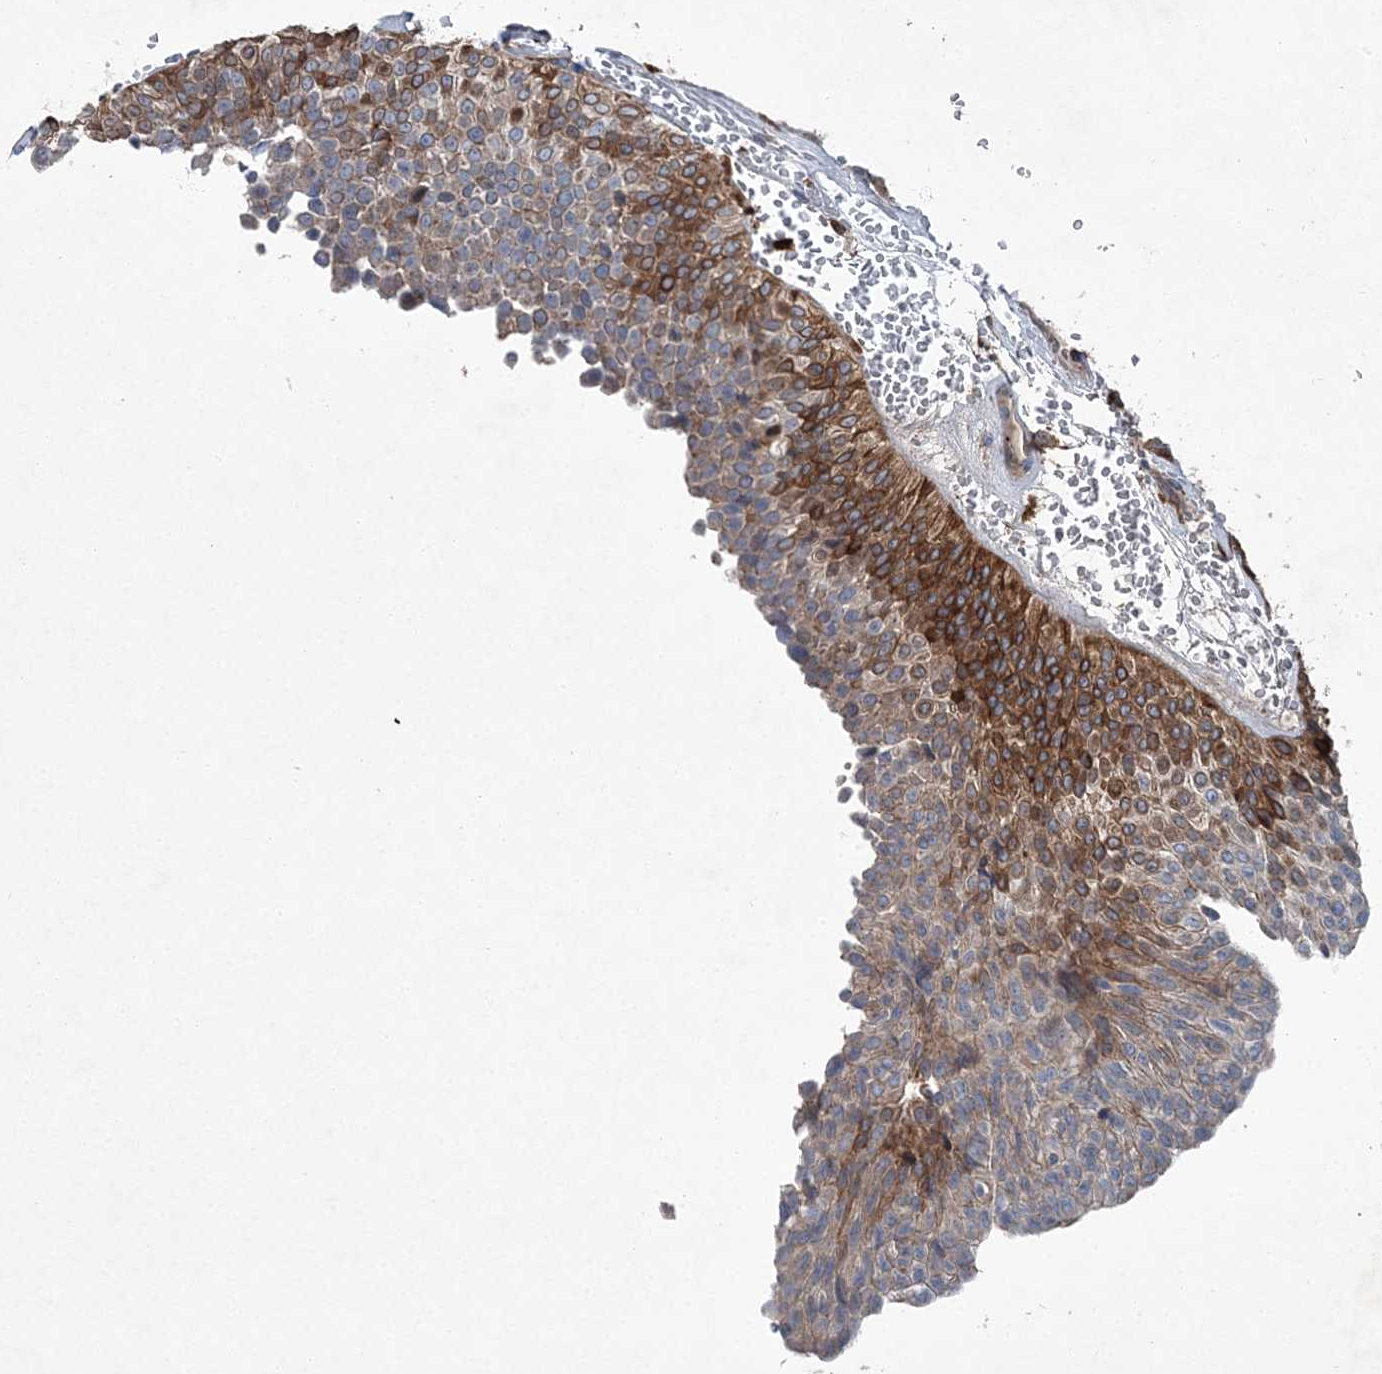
{"staining": {"intensity": "moderate", "quantity": ">75%", "location": "cytoplasmic/membranous"}, "tissue": "urothelial cancer", "cell_type": "Tumor cells", "image_type": "cancer", "snomed": [{"axis": "morphology", "description": "Urothelial carcinoma, Low grade"}, {"axis": "topography", "description": "Urinary bladder"}], "caption": "Urothelial cancer stained with a brown dye shows moderate cytoplasmic/membranous positive expression in approximately >75% of tumor cells.", "gene": "SPOPL", "patient": {"sex": "male", "age": 78}}